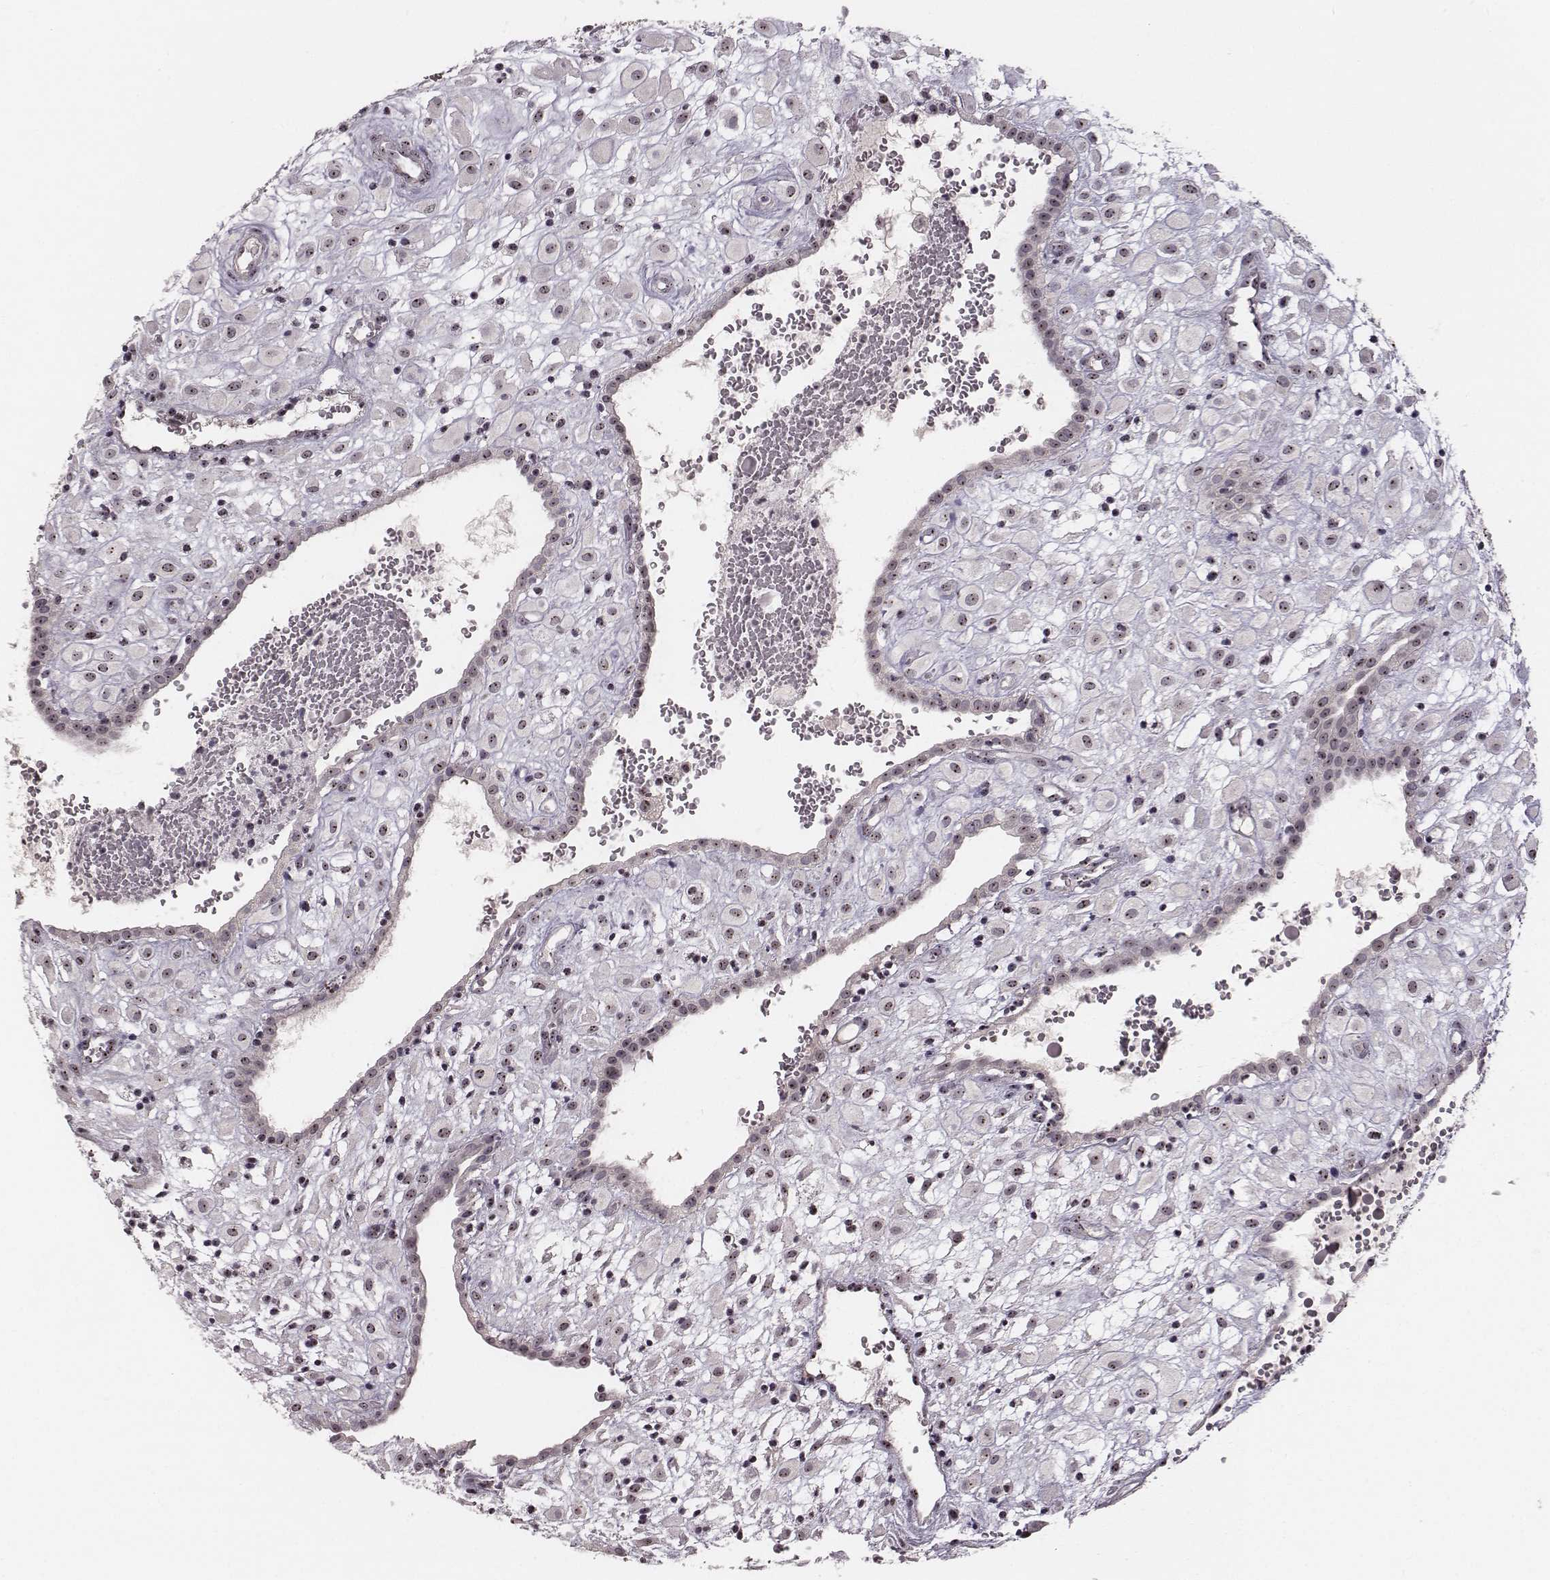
{"staining": {"intensity": "weak", "quantity": ">75%", "location": "nuclear"}, "tissue": "placenta", "cell_type": "Decidual cells", "image_type": "normal", "snomed": [{"axis": "morphology", "description": "Normal tissue, NOS"}, {"axis": "topography", "description": "Placenta"}], "caption": "The photomicrograph exhibits staining of benign placenta, revealing weak nuclear protein expression (brown color) within decidual cells.", "gene": "NOP56", "patient": {"sex": "female", "age": 24}}